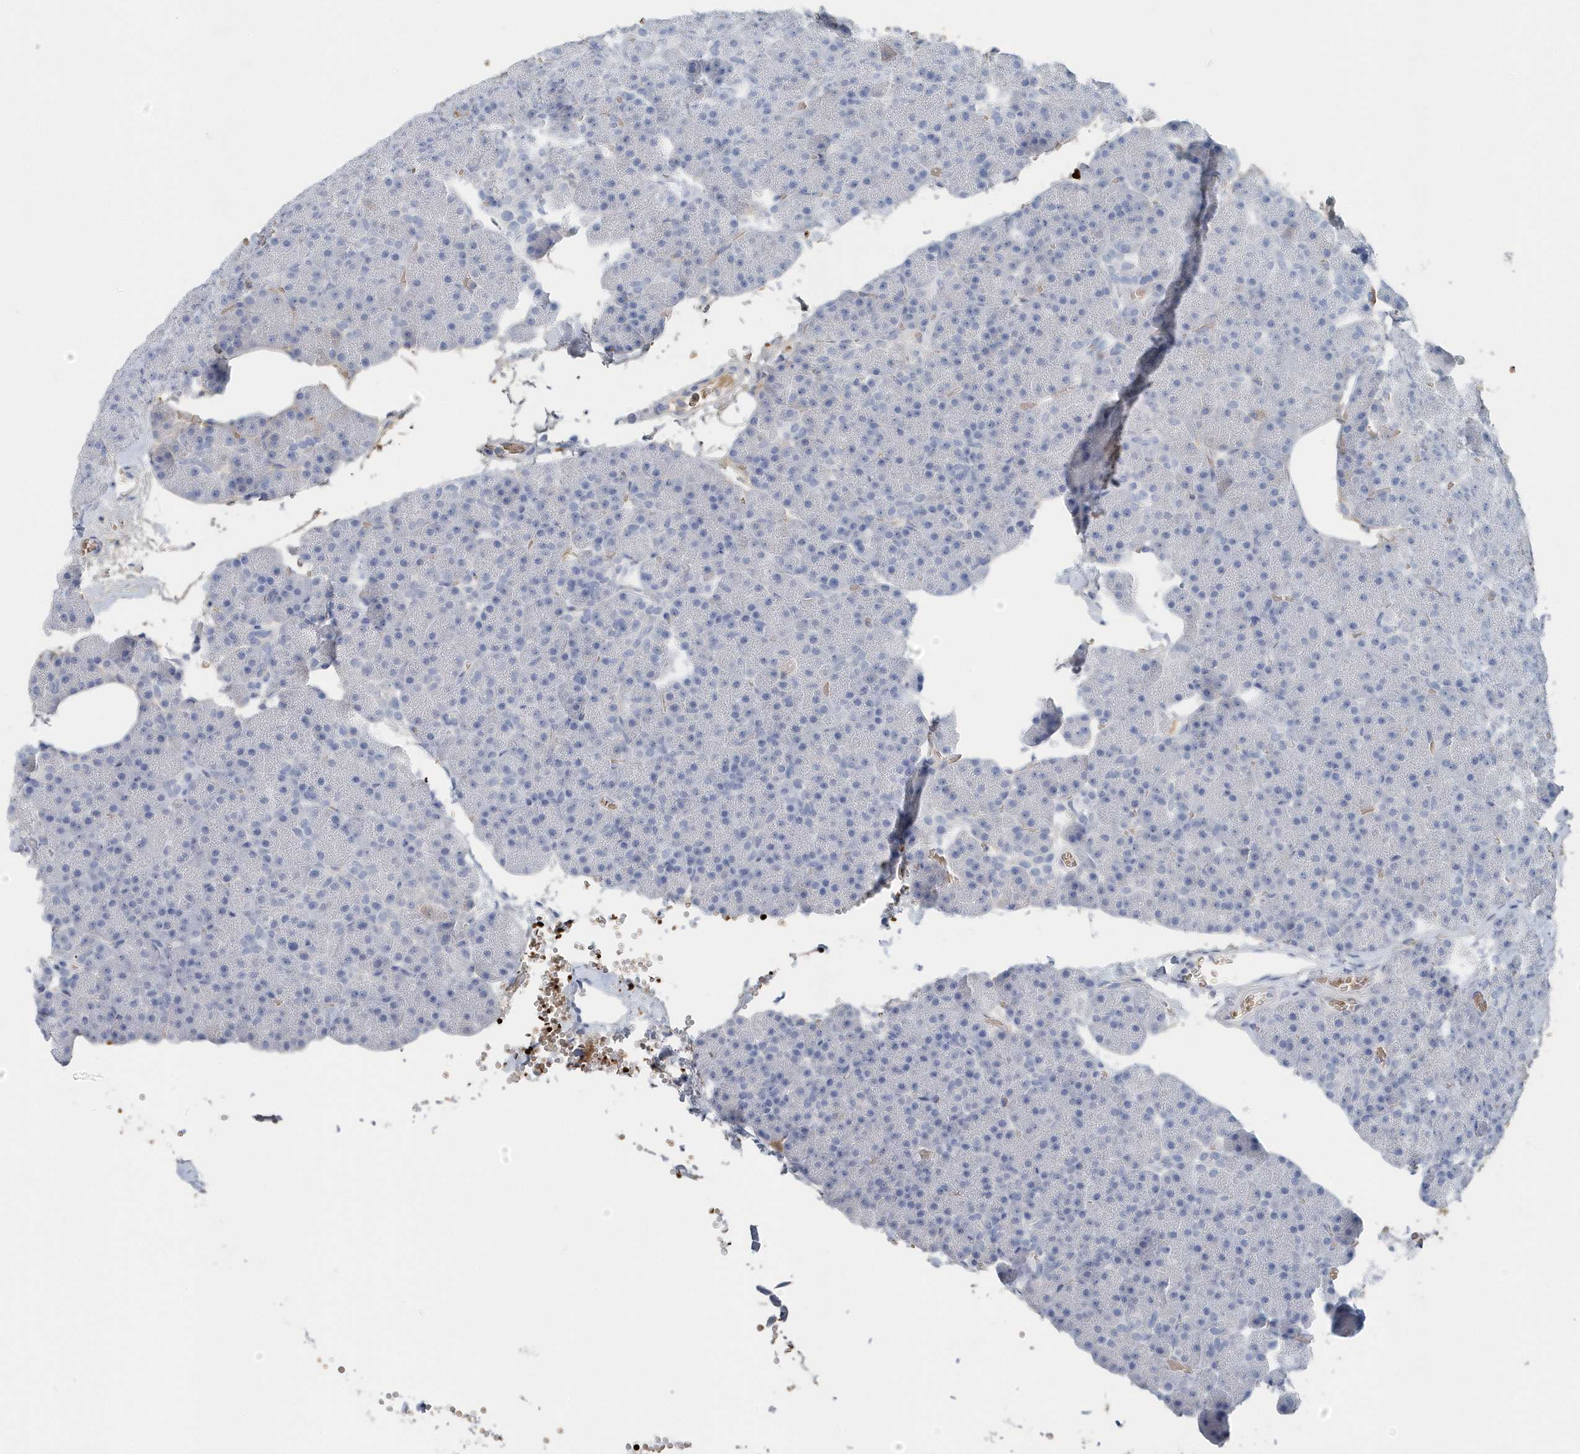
{"staining": {"intensity": "negative", "quantity": "none", "location": "none"}, "tissue": "pancreas", "cell_type": "Exocrine glandular cells", "image_type": "normal", "snomed": [{"axis": "morphology", "description": "Normal tissue, NOS"}, {"axis": "morphology", "description": "Carcinoid, malignant, NOS"}, {"axis": "topography", "description": "Pancreas"}], "caption": "The image shows no staining of exocrine glandular cells in benign pancreas.", "gene": "HBA2", "patient": {"sex": "female", "age": 35}}